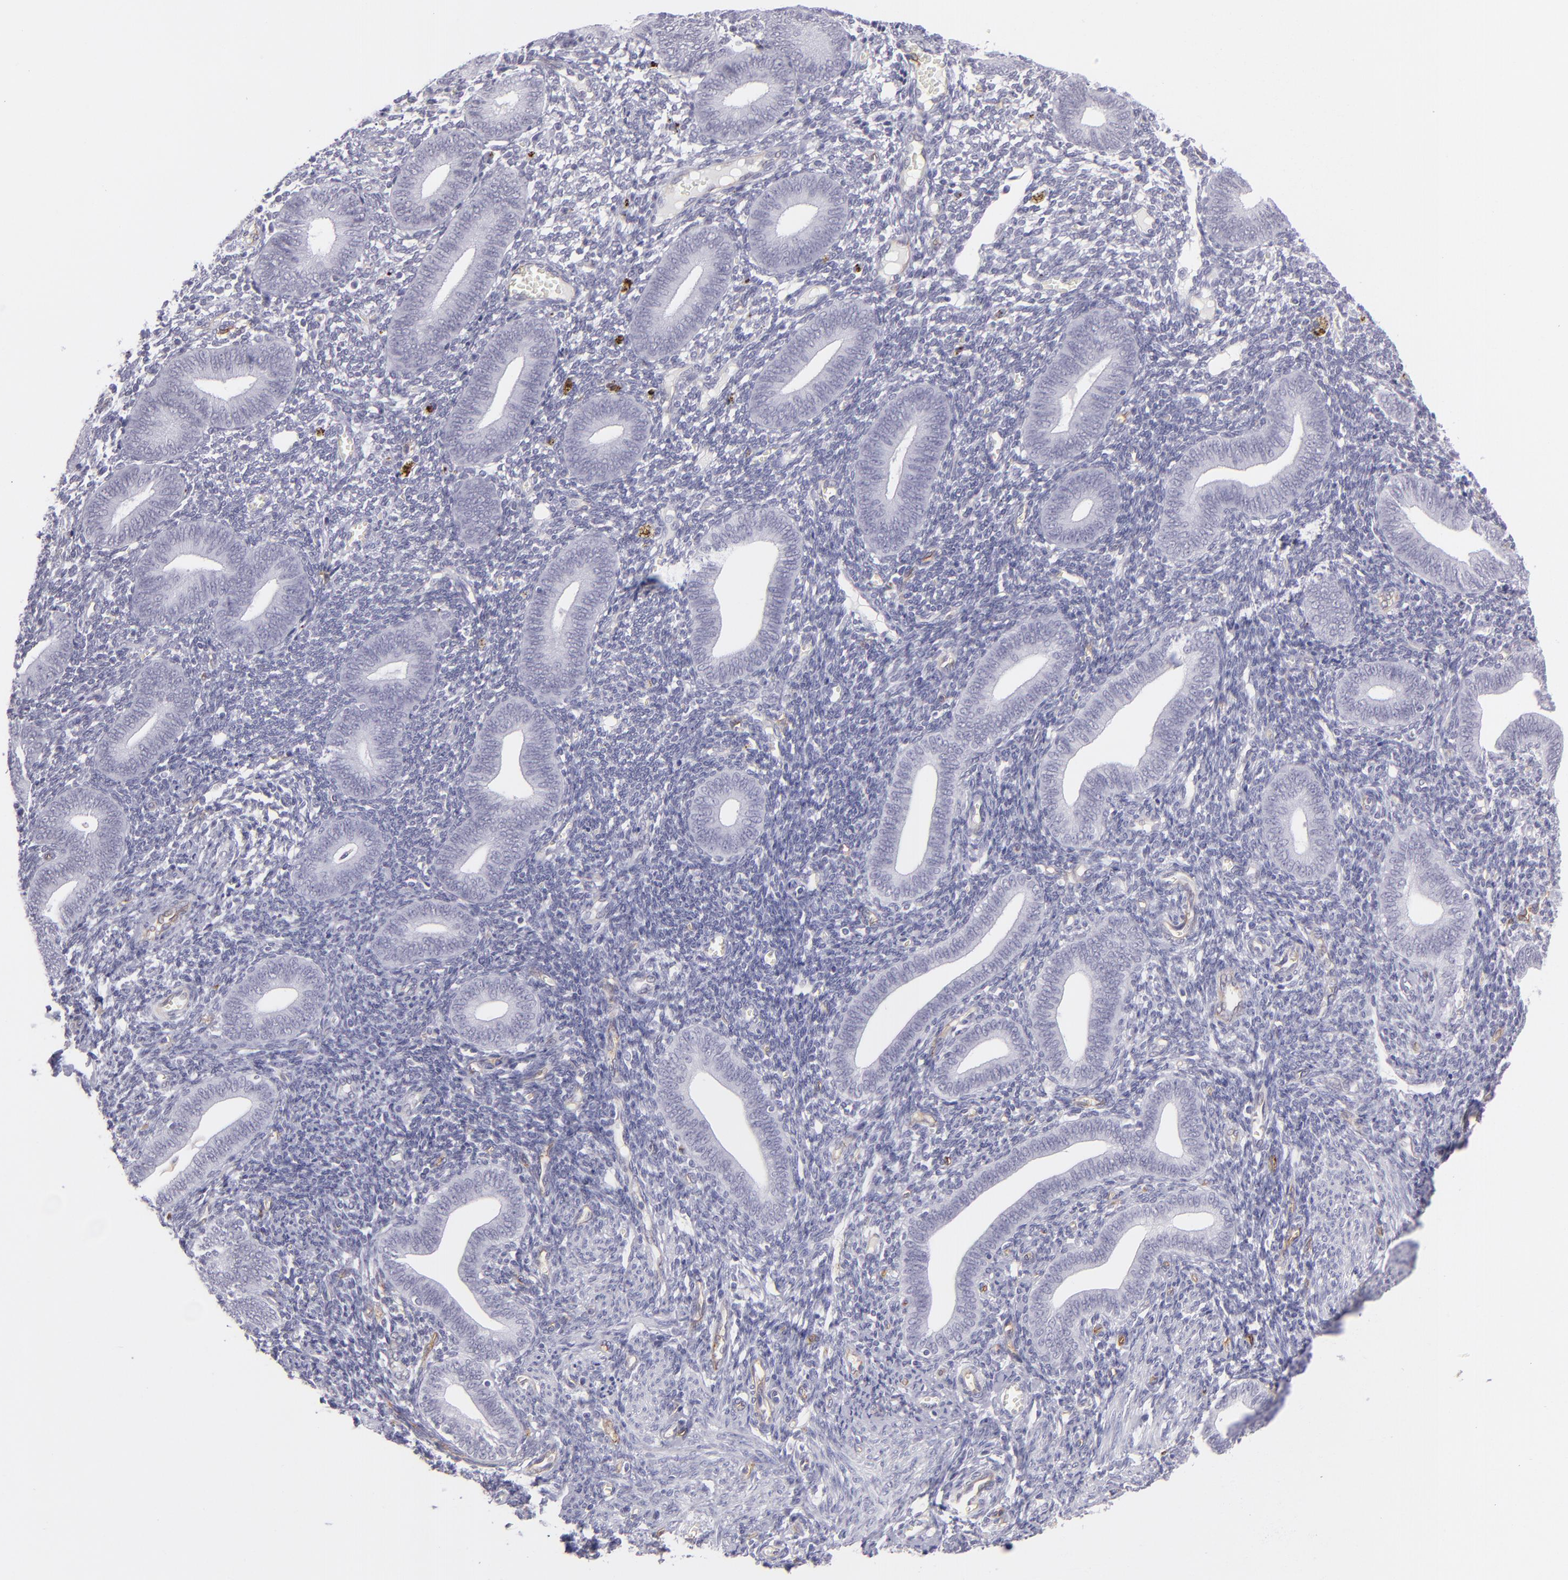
{"staining": {"intensity": "negative", "quantity": "none", "location": "none"}, "tissue": "endometrium", "cell_type": "Cells in endometrial stroma", "image_type": "normal", "snomed": [{"axis": "morphology", "description": "Normal tissue, NOS"}, {"axis": "topography", "description": "Uterus"}, {"axis": "topography", "description": "Endometrium"}], "caption": "Endometrium was stained to show a protein in brown. There is no significant positivity in cells in endometrial stroma.", "gene": "THBD", "patient": {"sex": "female", "age": 33}}